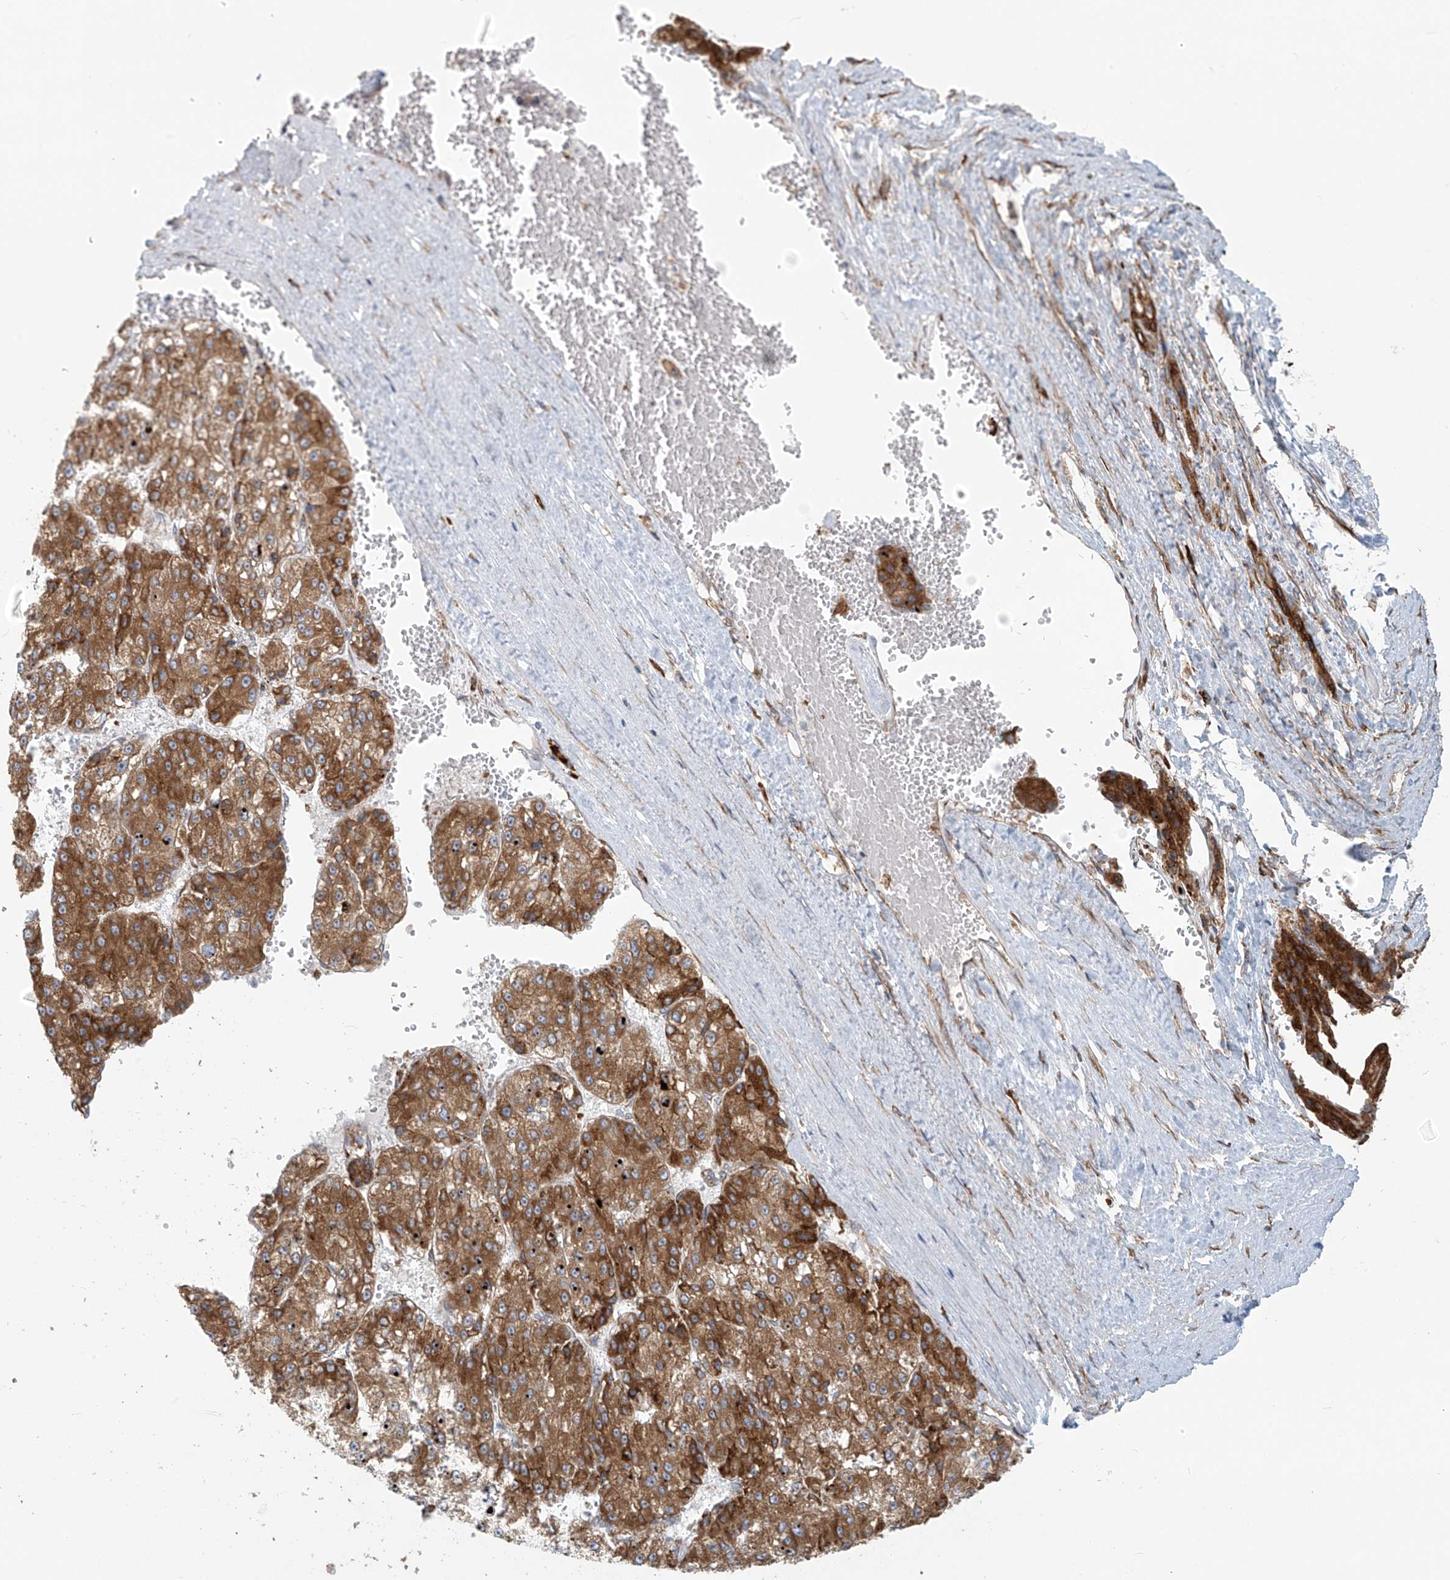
{"staining": {"intensity": "strong", "quantity": ">75%", "location": "cytoplasmic/membranous"}, "tissue": "liver cancer", "cell_type": "Tumor cells", "image_type": "cancer", "snomed": [{"axis": "morphology", "description": "Carcinoma, Hepatocellular, NOS"}, {"axis": "topography", "description": "Liver"}], "caption": "The histopathology image shows staining of hepatocellular carcinoma (liver), revealing strong cytoplasmic/membranous protein staining (brown color) within tumor cells. (Brightfield microscopy of DAB IHC at high magnification).", "gene": "KATNIP", "patient": {"sex": "female", "age": 73}}